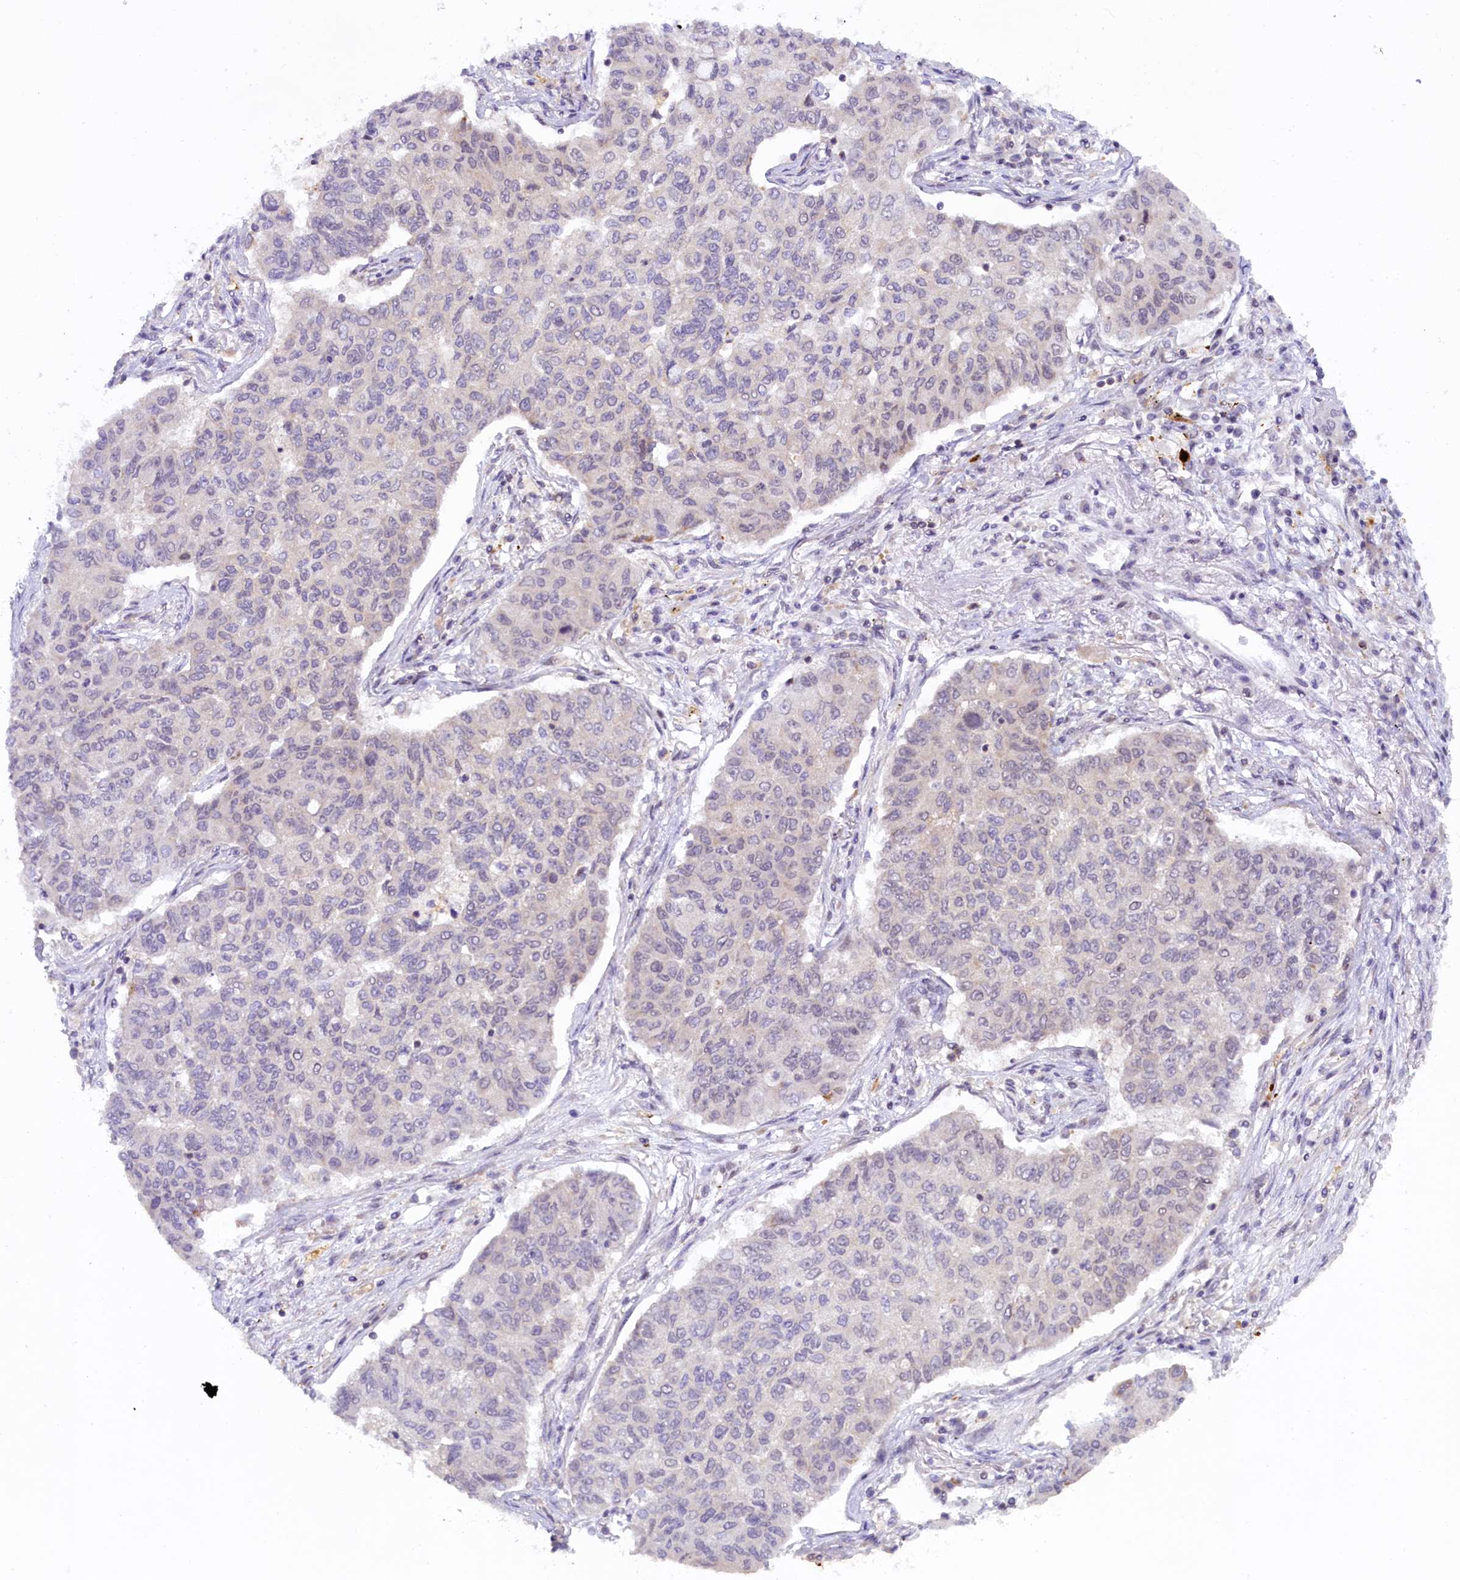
{"staining": {"intensity": "negative", "quantity": "none", "location": "none"}, "tissue": "lung cancer", "cell_type": "Tumor cells", "image_type": "cancer", "snomed": [{"axis": "morphology", "description": "Squamous cell carcinoma, NOS"}, {"axis": "topography", "description": "Lung"}], "caption": "A high-resolution histopathology image shows IHC staining of lung cancer (squamous cell carcinoma), which reveals no significant expression in tumor cells.", "gene": "FCHO1", "patient": {"sex": "male", "age": 74}}